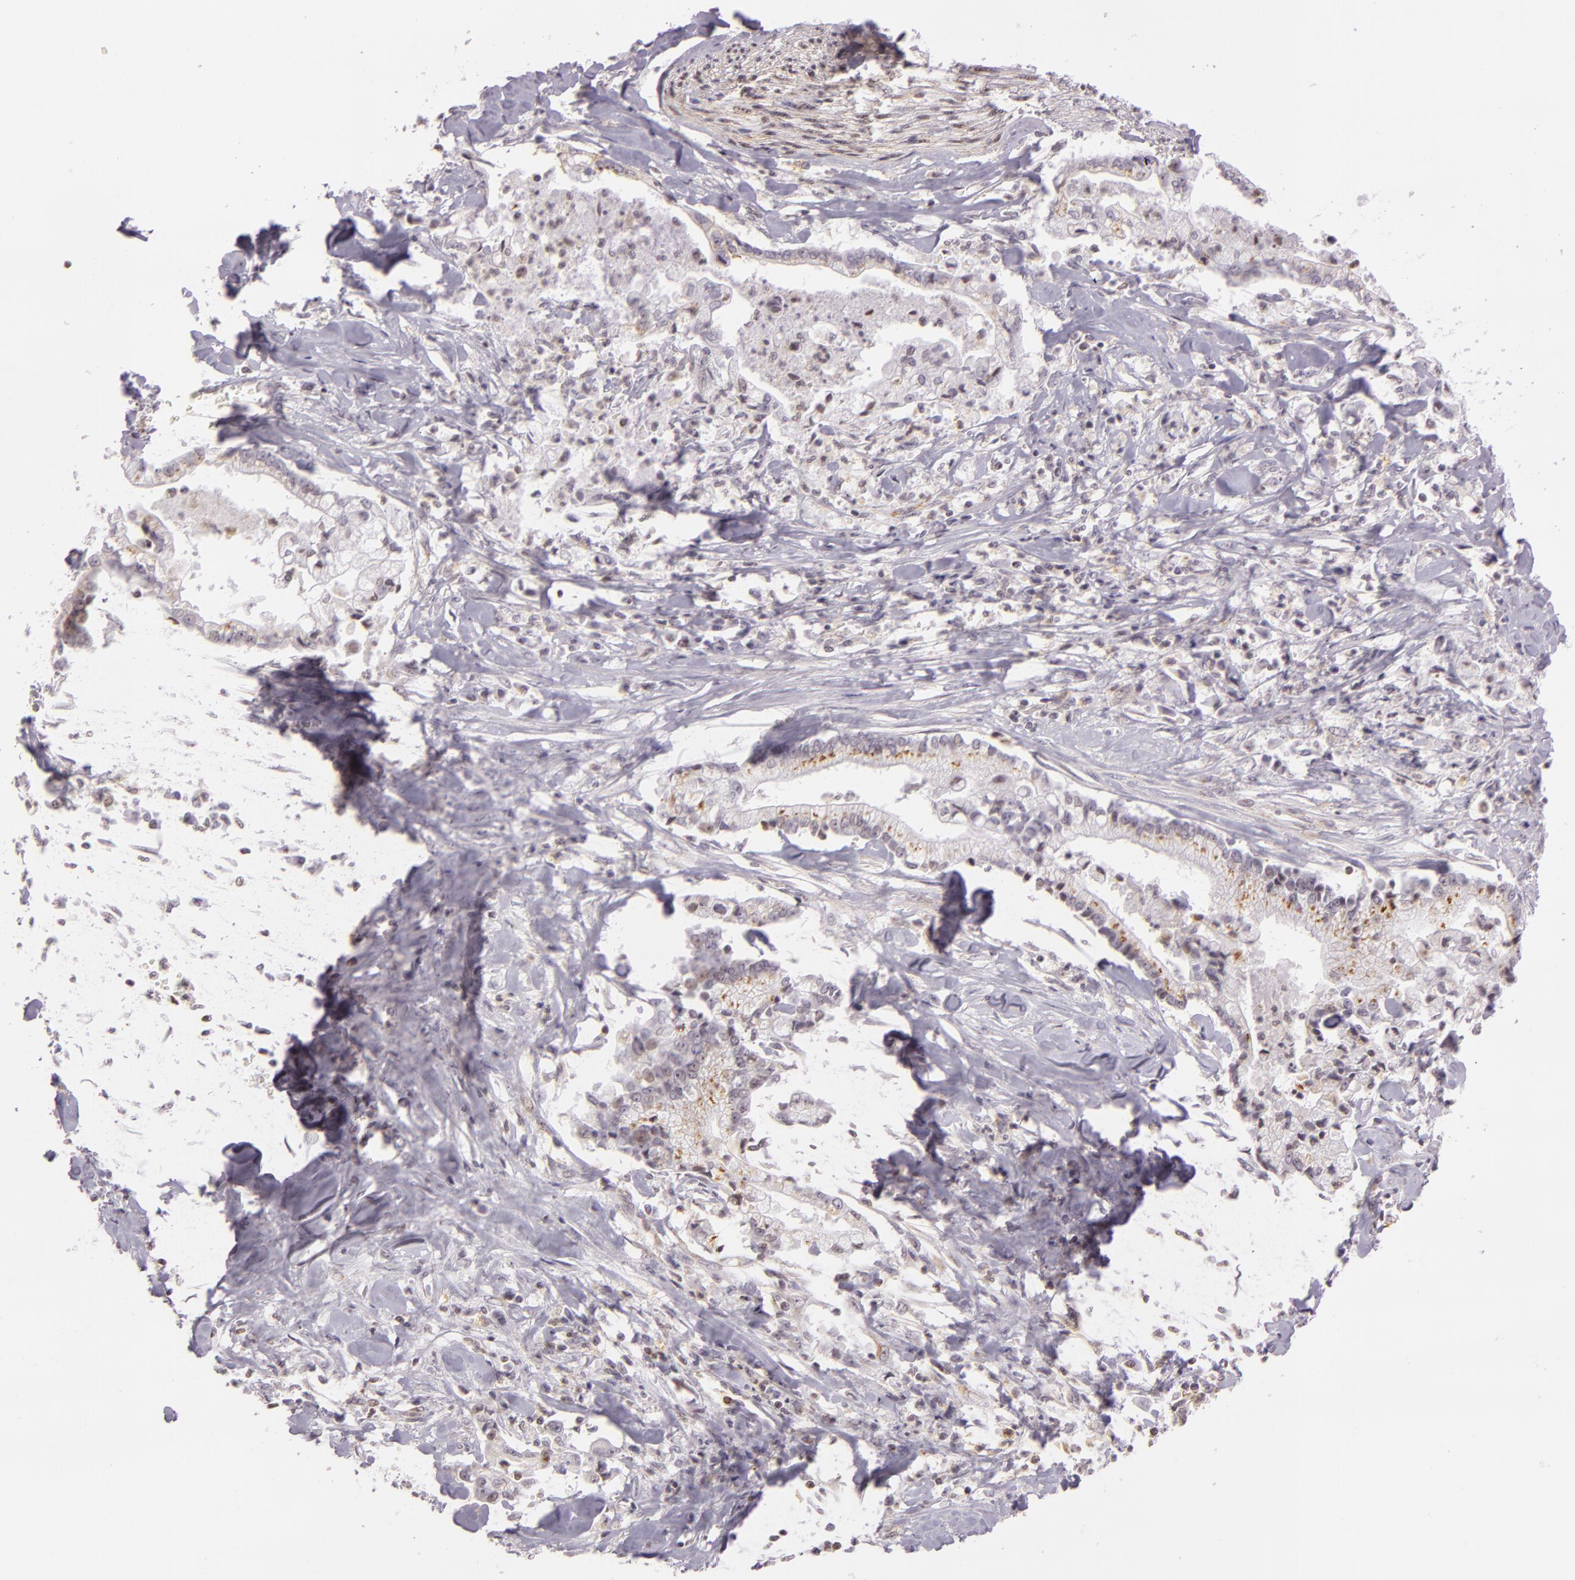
{"staining": {"intensity": "weak", "quantity": "25%-75%", "location": "cytoplasmic/membranous"}, "tissue": "liver cancer", "cell_type": "Tumor cells", "image_type": "cancer", "snomed": [{"axis": "morphology", "description": "Cholangiocarcinoma"}, {"axis": "topography", "description": "Liver"}], "caption": "Liver cancer (cholangiocarcinoma) stained with a protein marker exhibits weak staining in tumor cells.", "gene": "IMPDH1", "patient": {"sex": "male", "age": 57}}